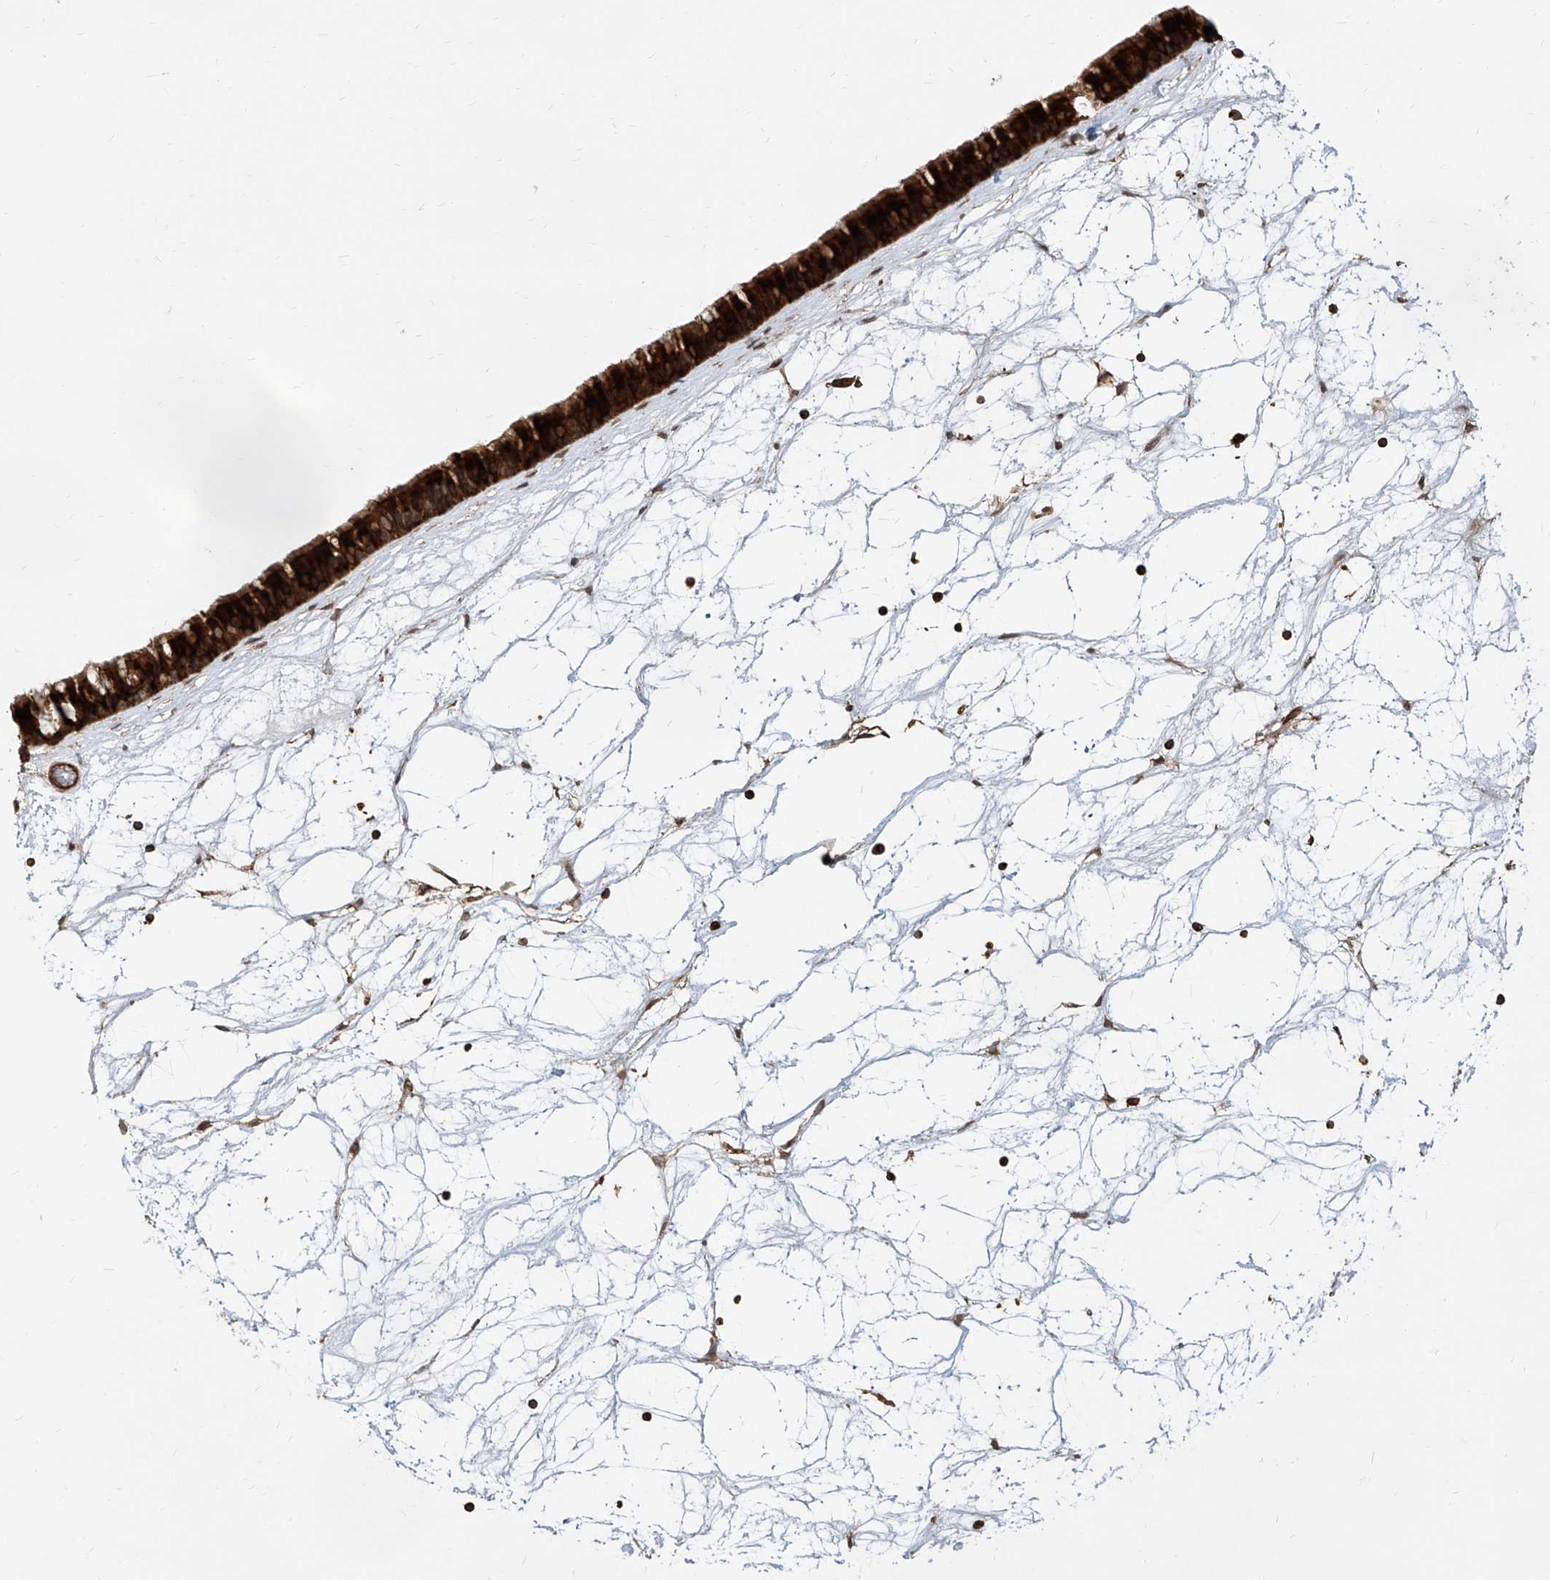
{"staining": {"intensity": "strong", "quantity": ">75%", "location": "cytoplasmic/membranous"}, "tissue": "nasopharynx", "cell_type": "Respiratory epithelial cells", "image_type": "normal", "snomed": [{"axis": "morphology", "description": "Normal tissue, NOS"}, {"axis": "topography", "description": "Nasopharynx"}], "caption": "Immunohistochemistry (IHC) of unremarkable human nasopharynx demonstrates high levels of strong cytoplasmic/membranous staining in approximately >75% of respiratory epithelial cells. (DAB IHC with brightfield microscopy, high magnification).", "gene": "MAGED2", "patient": {"sex": "male", "age": 64}}